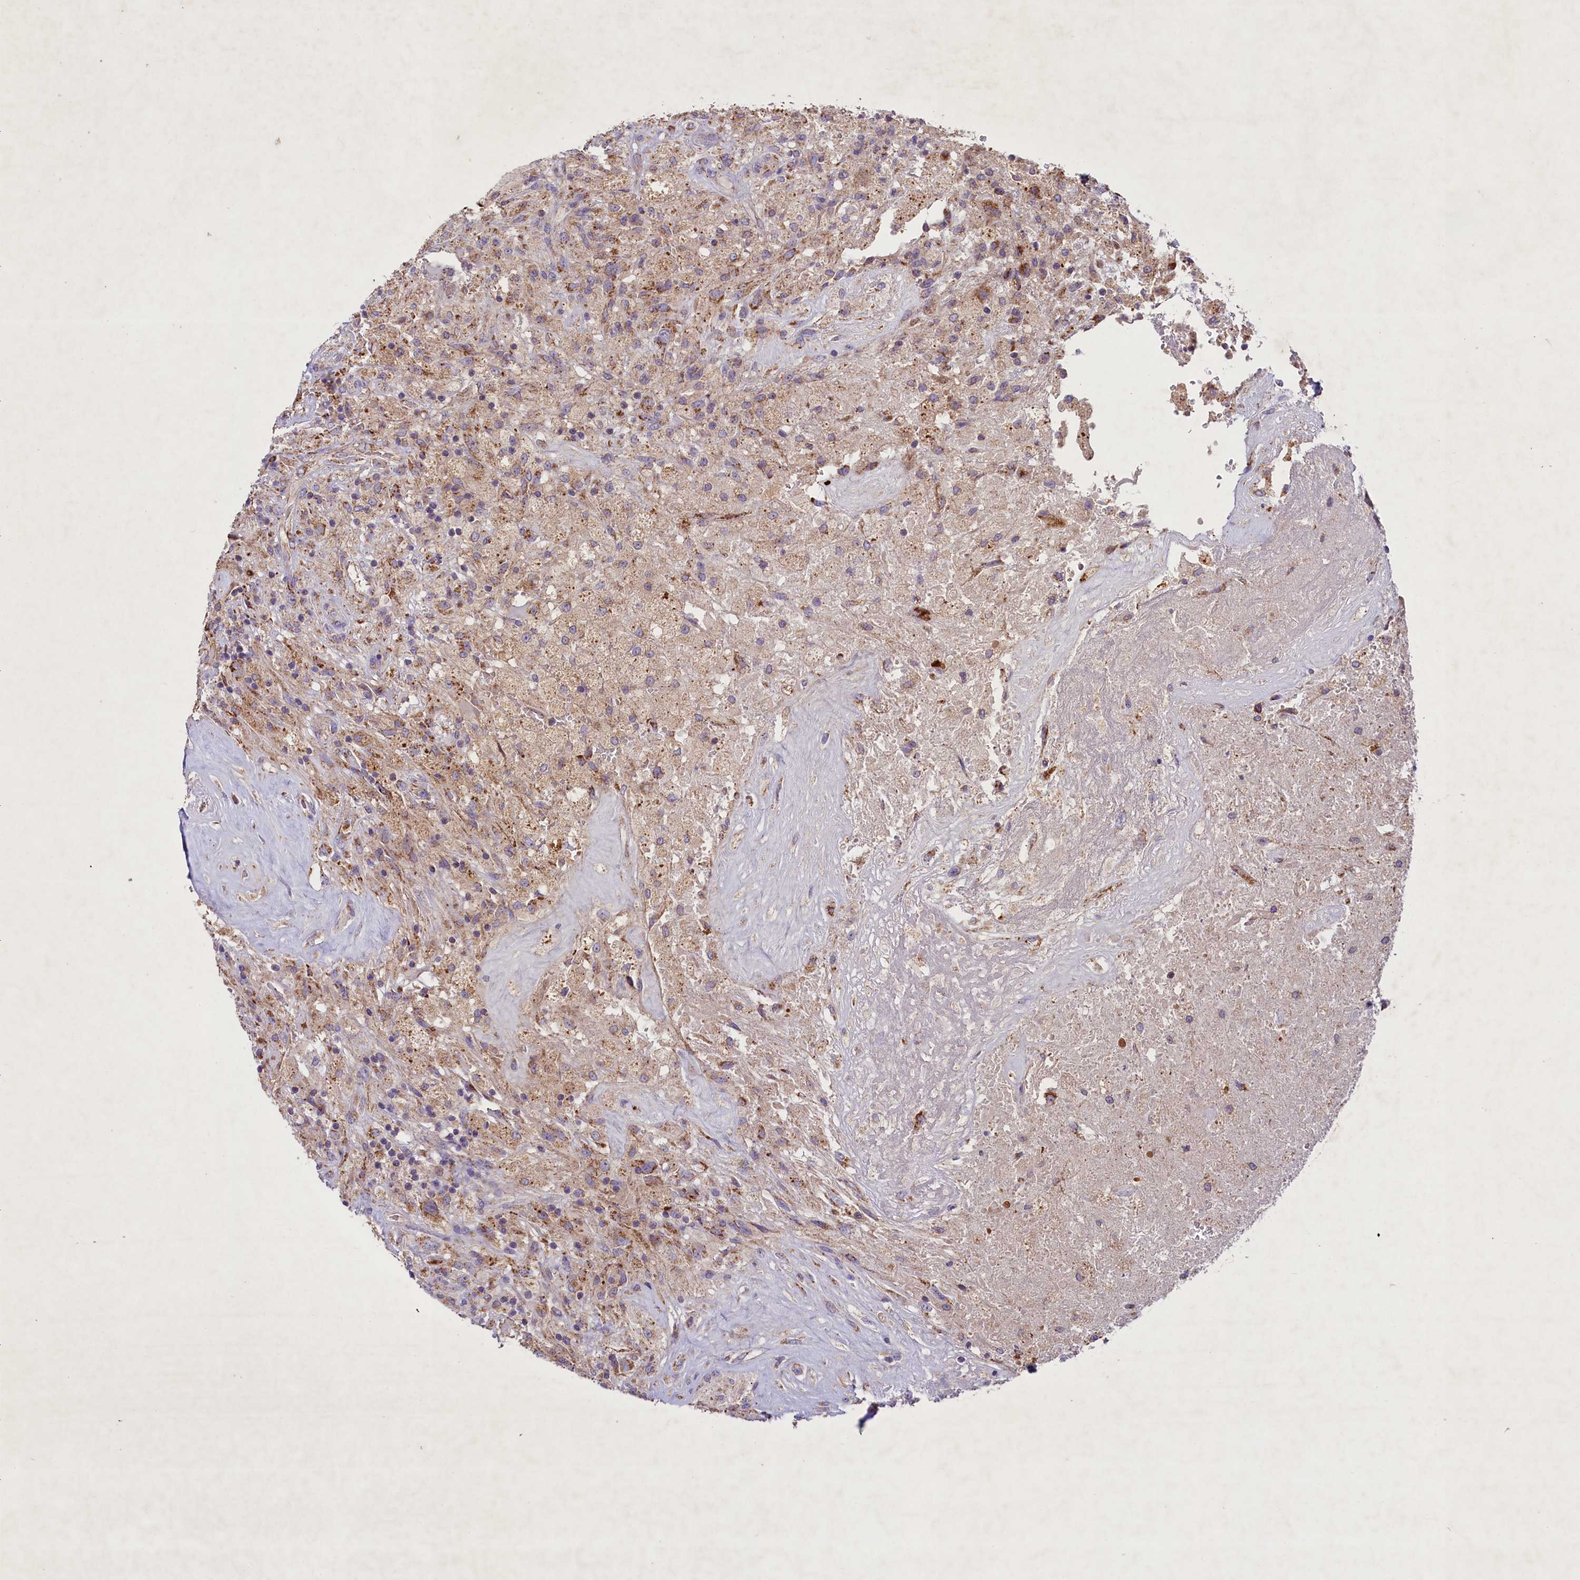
{"staining": {"intensity": "moderate", "quantity": "<25%", "location": "cytoplasmic/membranous"}, "tissue": "glioma", "cell_type": "Tumor cells", "image_type": "cancer", "snomed": [{"axis": "morphology", "description": "Glioma, malignant, High grade"}, {"axis": "topography", "description": "Brain"}], "caption": "The image shows immunohistochemical staining of malignant high-grade glioma. There is moderate cytoplasmic/membranous positivity is present in approximately <25% of tumor cells.", "gene": "PMPCB", "patient": {"sex": "male", "age": 56}}